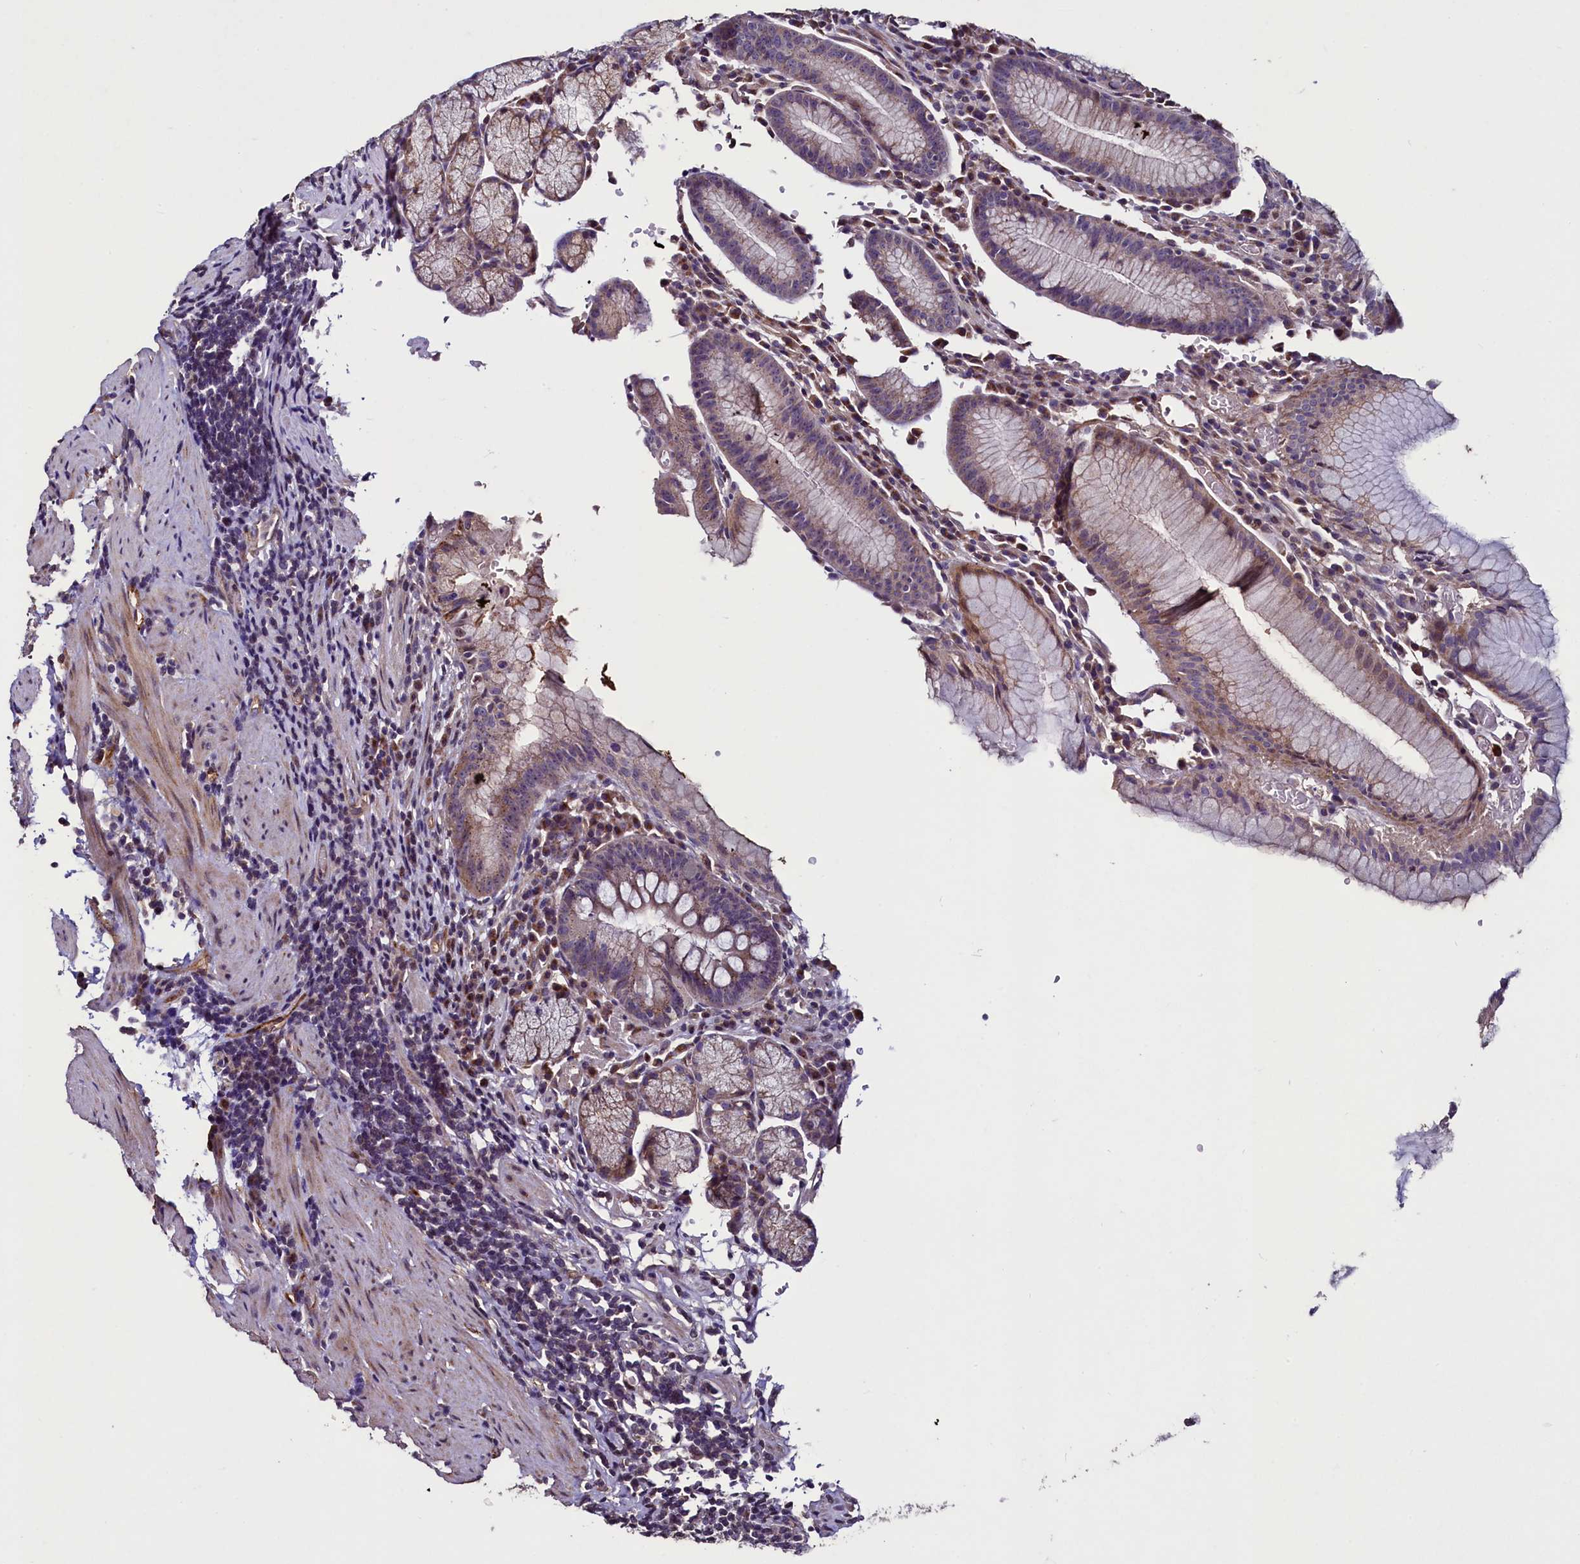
{"staining": {"intensity": "weak", "quantity": "25%-75%", "location": "cytoplasmic/membranous"}, "tissue": "stomach", "cell_type": "Glandular cells", "image_type": "normal", "snomed": [{"axis": "morphology", "description": "Normal tissue, NOS"}, {"axis": "topography", "description": "Stomach"}], "caption": "About 25%-75% of glandular cells in normal stomach reveal weak cytoplasmic/membranous protein expression as visualized by brown immunohistochemical staining.", "gene": "PALM", "patient": {"sex": "male", "age": 55}}